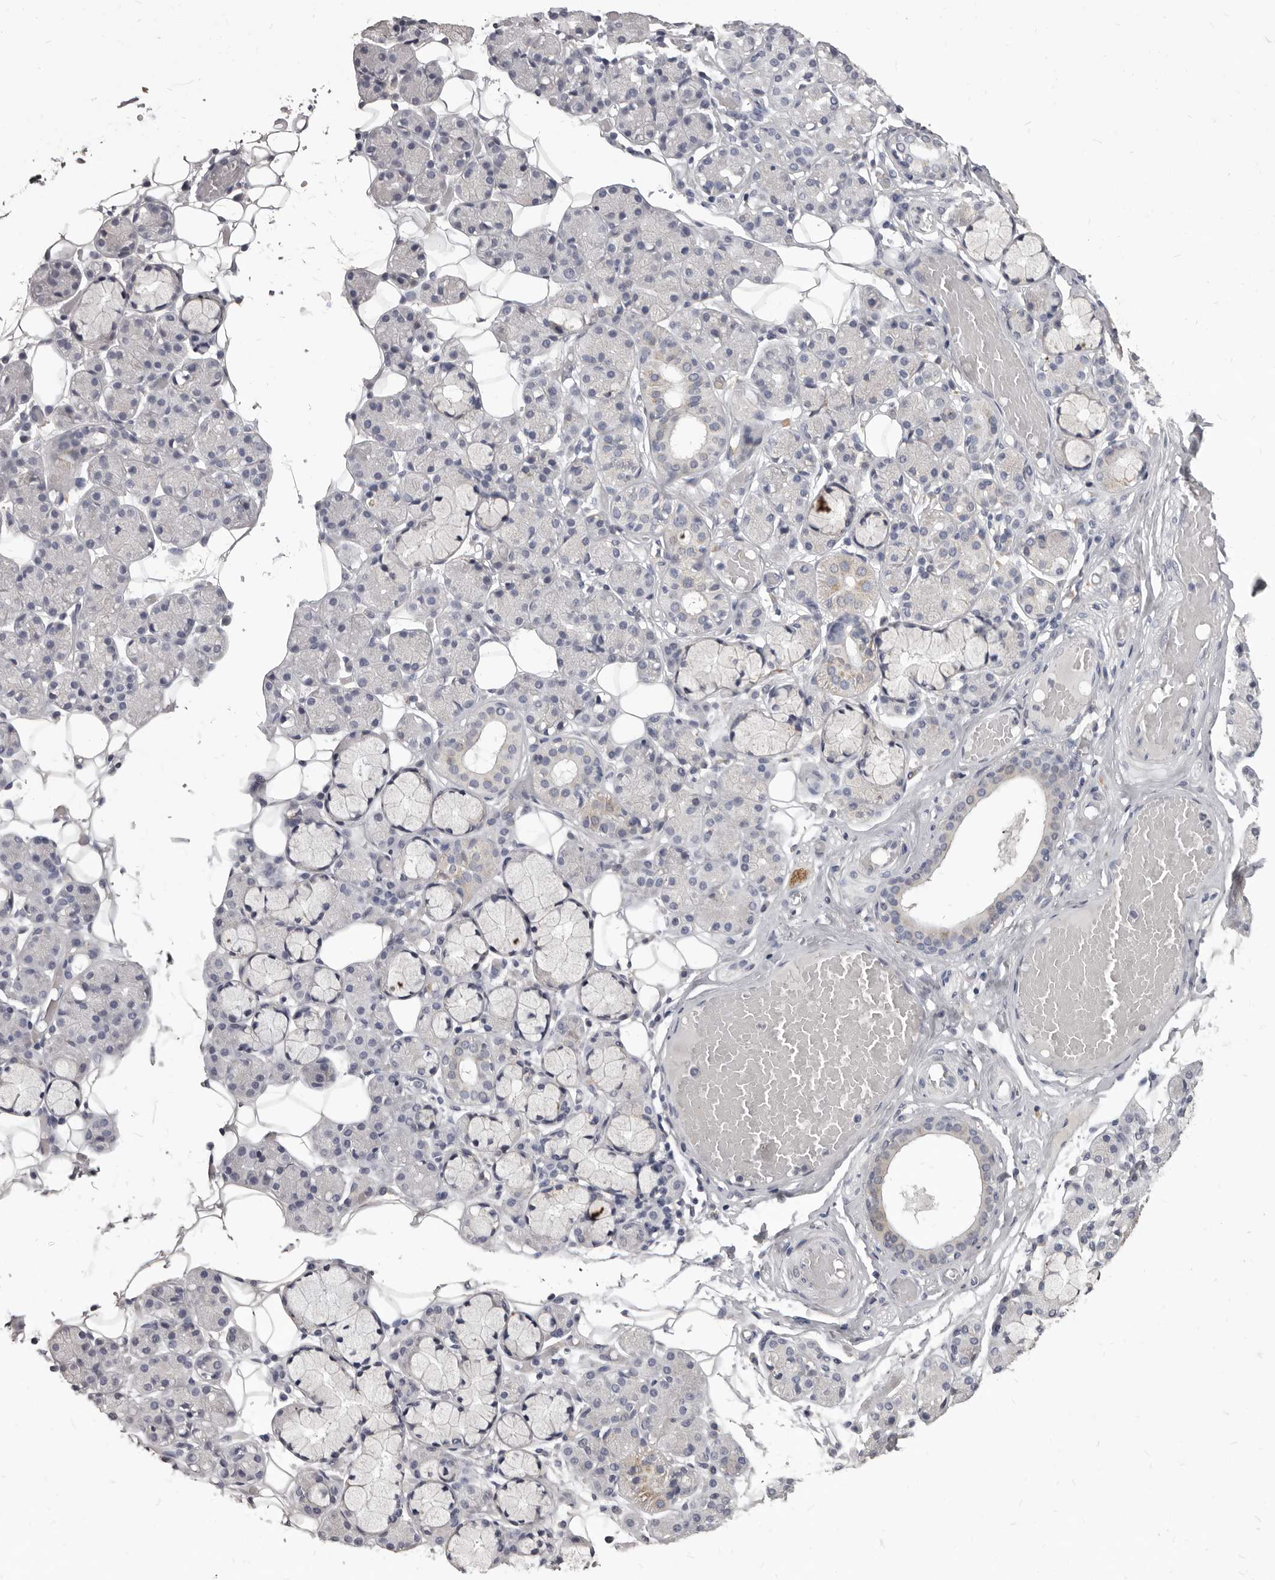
{"staining": {"intensity": "negative", "quantity": "none", "location": "none"}, "tissue": "salivary gland", "cell_type": "Glandular cells", "image_type": "normal", "snomed": [{"axis": "morphology", "description": "Normal tissue, NOS"}, {"axis": "topography", "description": "Salivary gland"}], "caption": "DAB (3,3'-diaminobenzidine) immunohistochemical staining of unremarkable human salivary gland shows no significant staining in glandular cells. Brightfield microscopy of IHC stained with DAB (brown) and hematoxylin (blue), captured at high magnification.", "gene": "PI4K2A", "patient": {"sex": "male", "age": 63}}